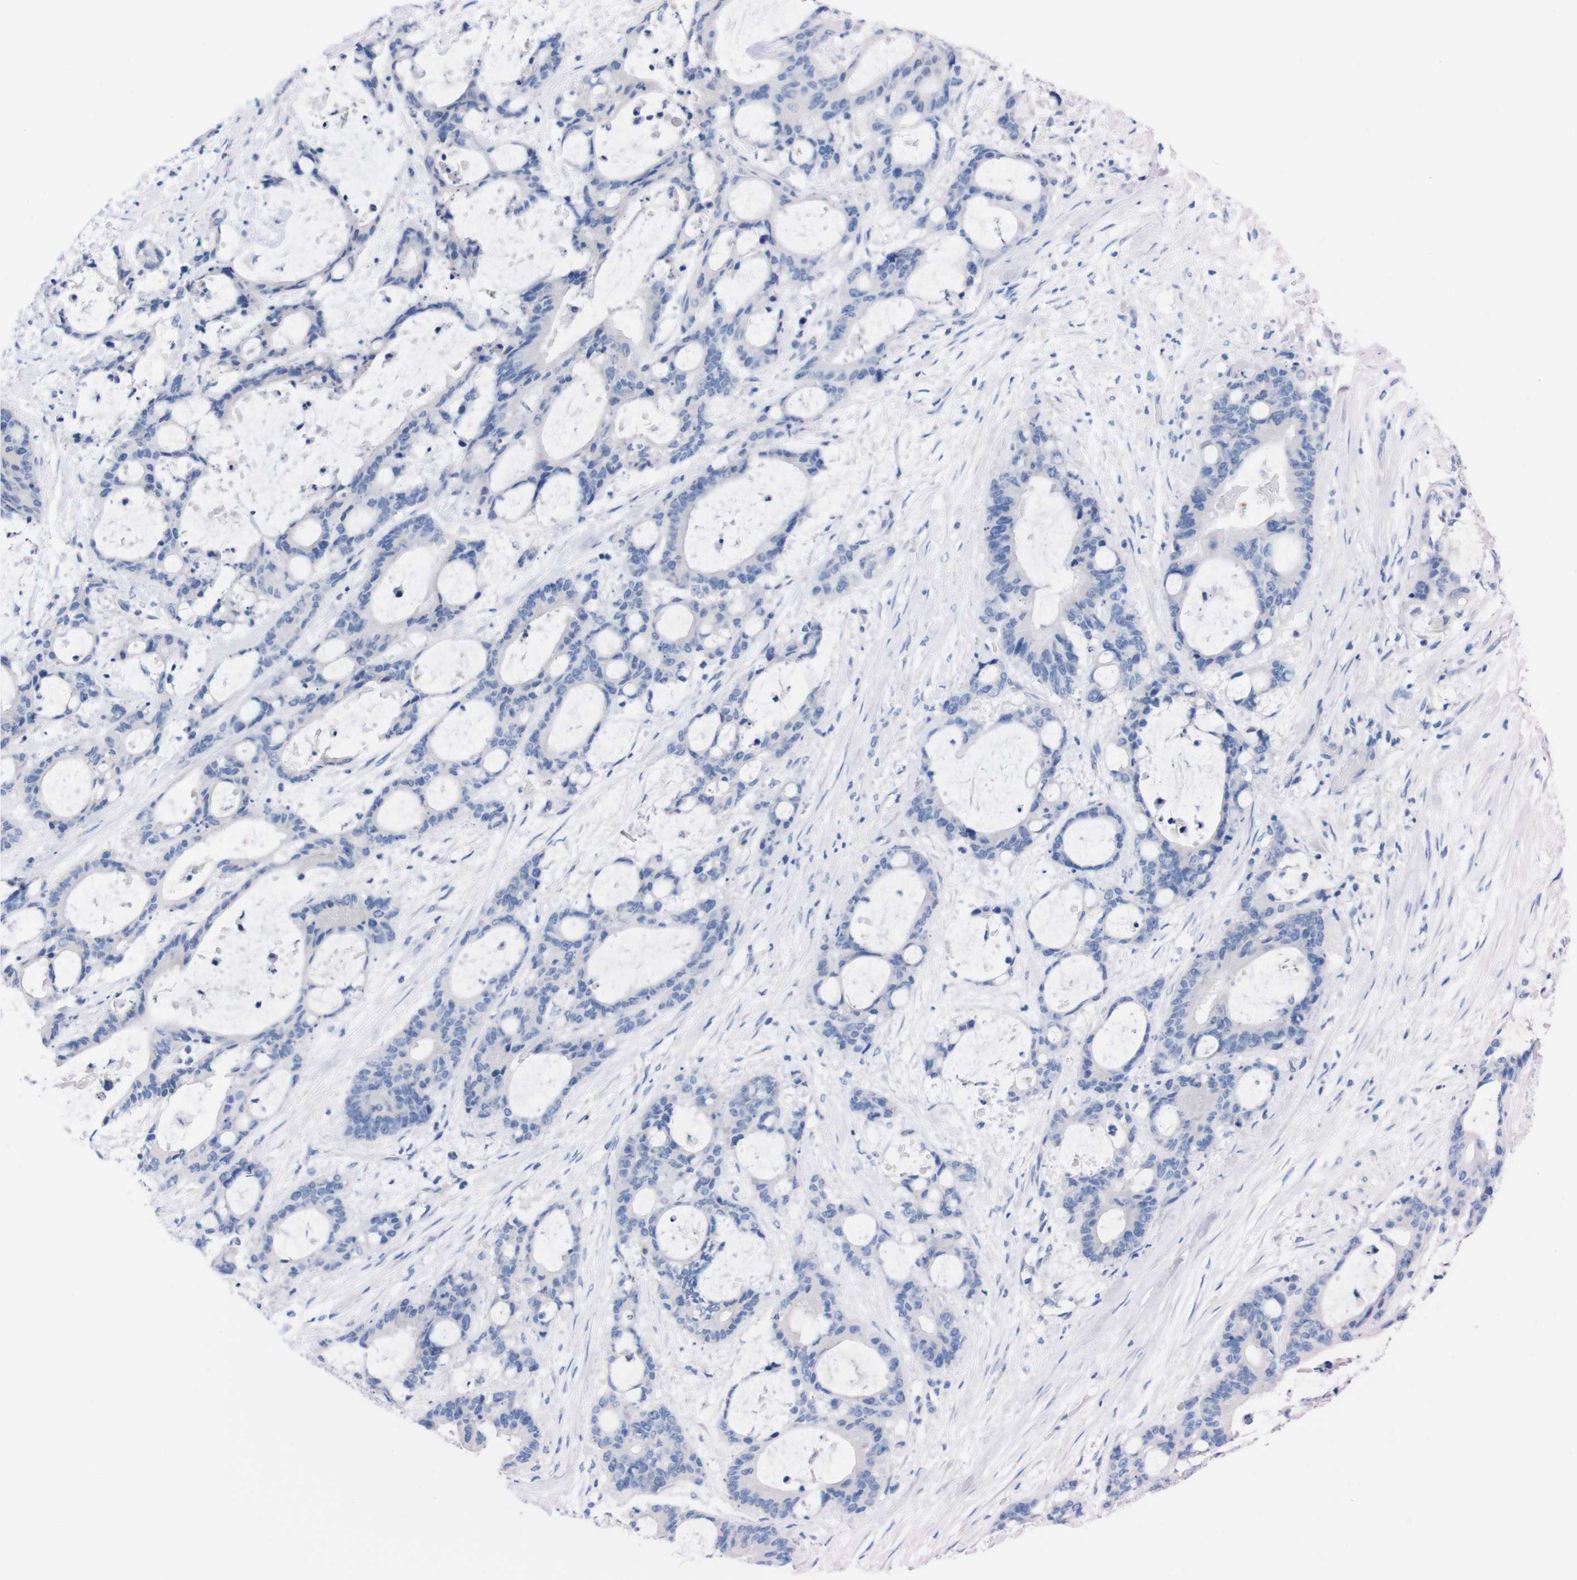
{"staining": {"intensity": "negative", "quantity": "none", "location": "none"}, "tissue": "liver cancer", "cell_type": "Tumor cells", "image_type": "cancer", "snomed": [{"axis": "morphology", "description": "Cholangiocarcinoma"}, {"axis": "topography", "description": "Liver"}], "caption": "Immunohistochemistry of liver cancer reveals no positivity in tumor cells. The staining is performed using DAB brown chromogen with nuclei counter-stained in using hematoxylin.", "gene": "TMEM243", "patient": {"sex": "female", "age": 73}}